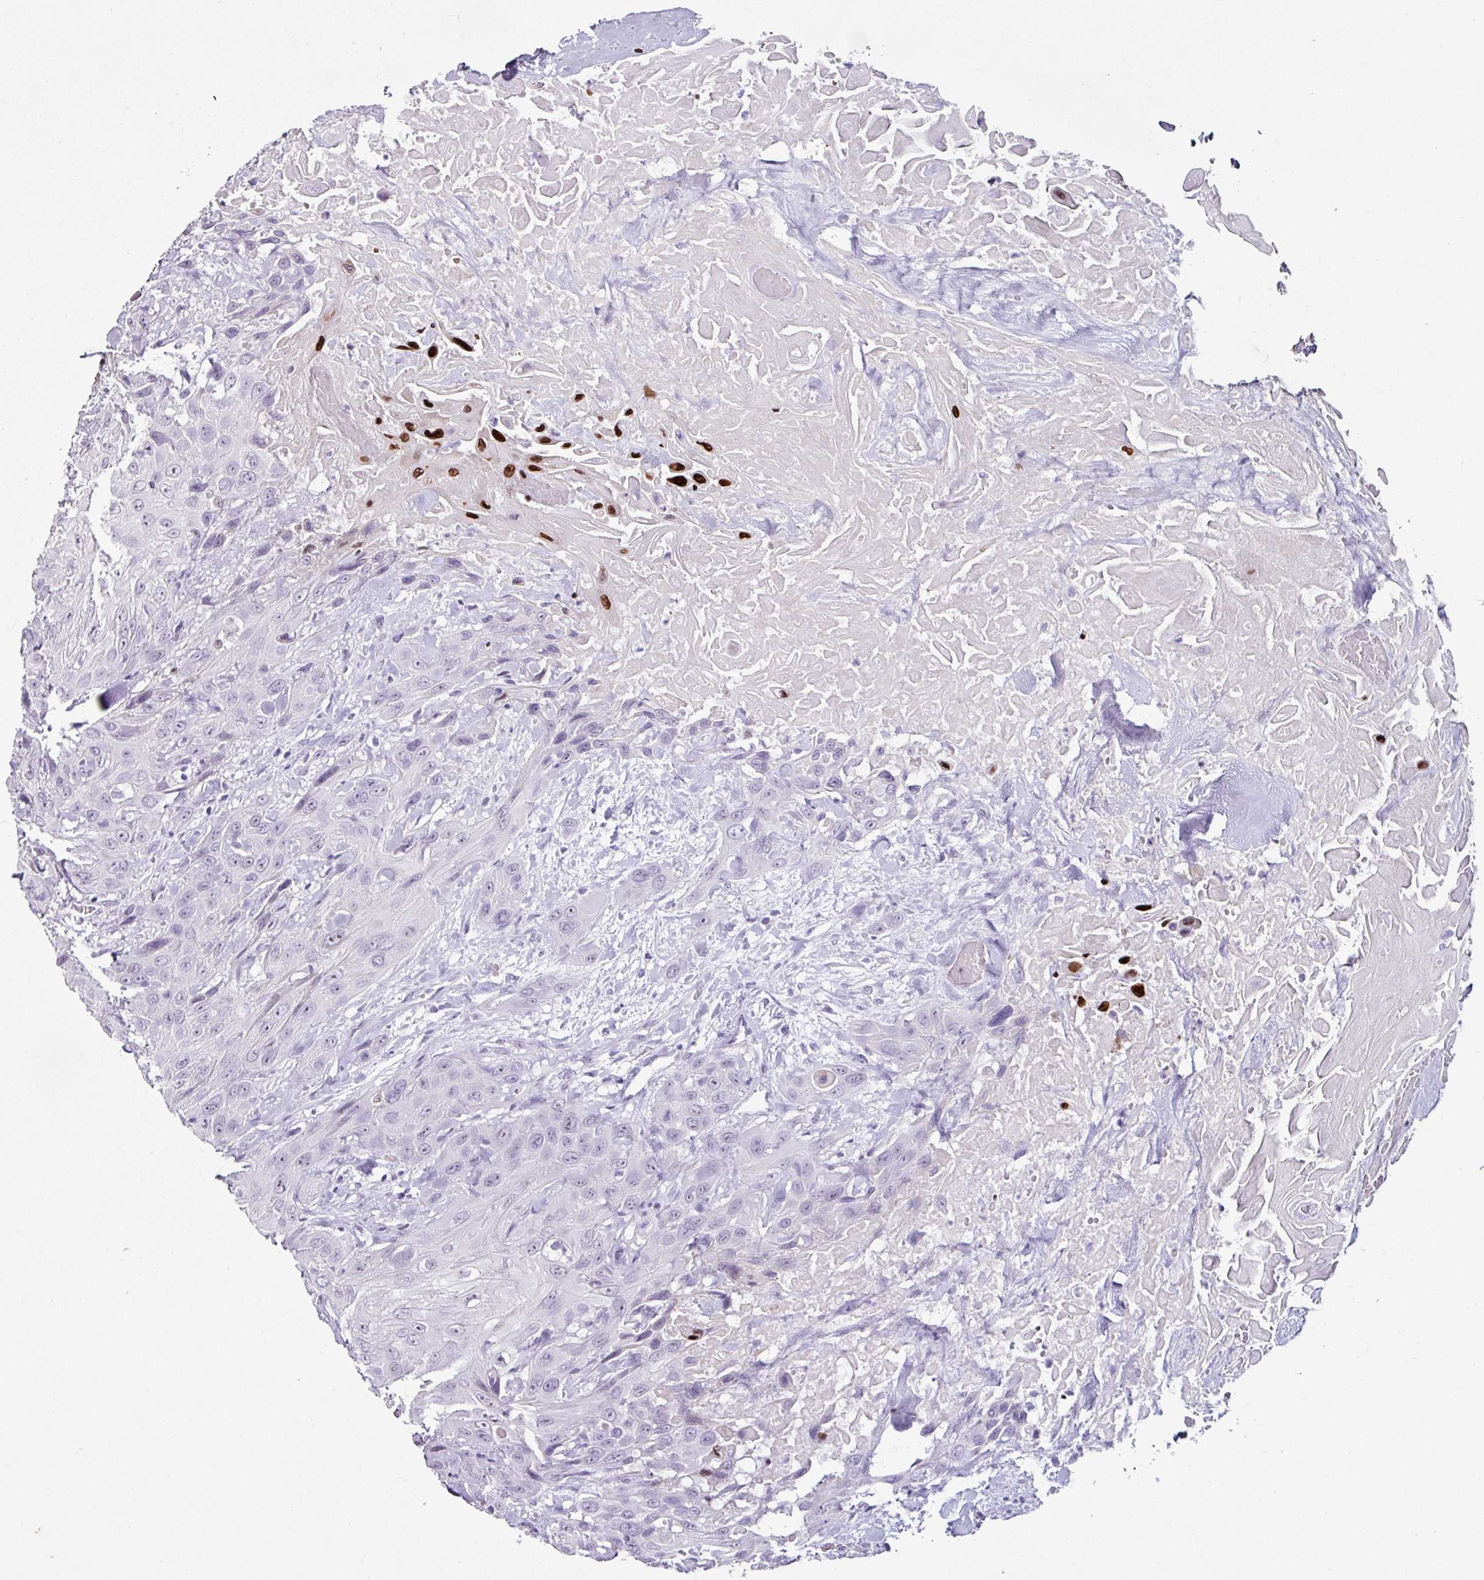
{"staining": {"intensity": "negative", "quantity": "none", "location": "none"}, "tissue": "head and neck cancer", "cell_type": "Tumor cells", "image_type": "cancer", "snomed": [{"axis": "morphology", "description": "Squamous cell carcinoma, NOS"}, {"axis": "topography", "description": "Head-Neck"}], "caption": "Micrograph shows no significant protein positivity in tumor cells of head and neck cancer.", "gene": "TRA2A", "patient": {"sex": "male", "age": 81}}